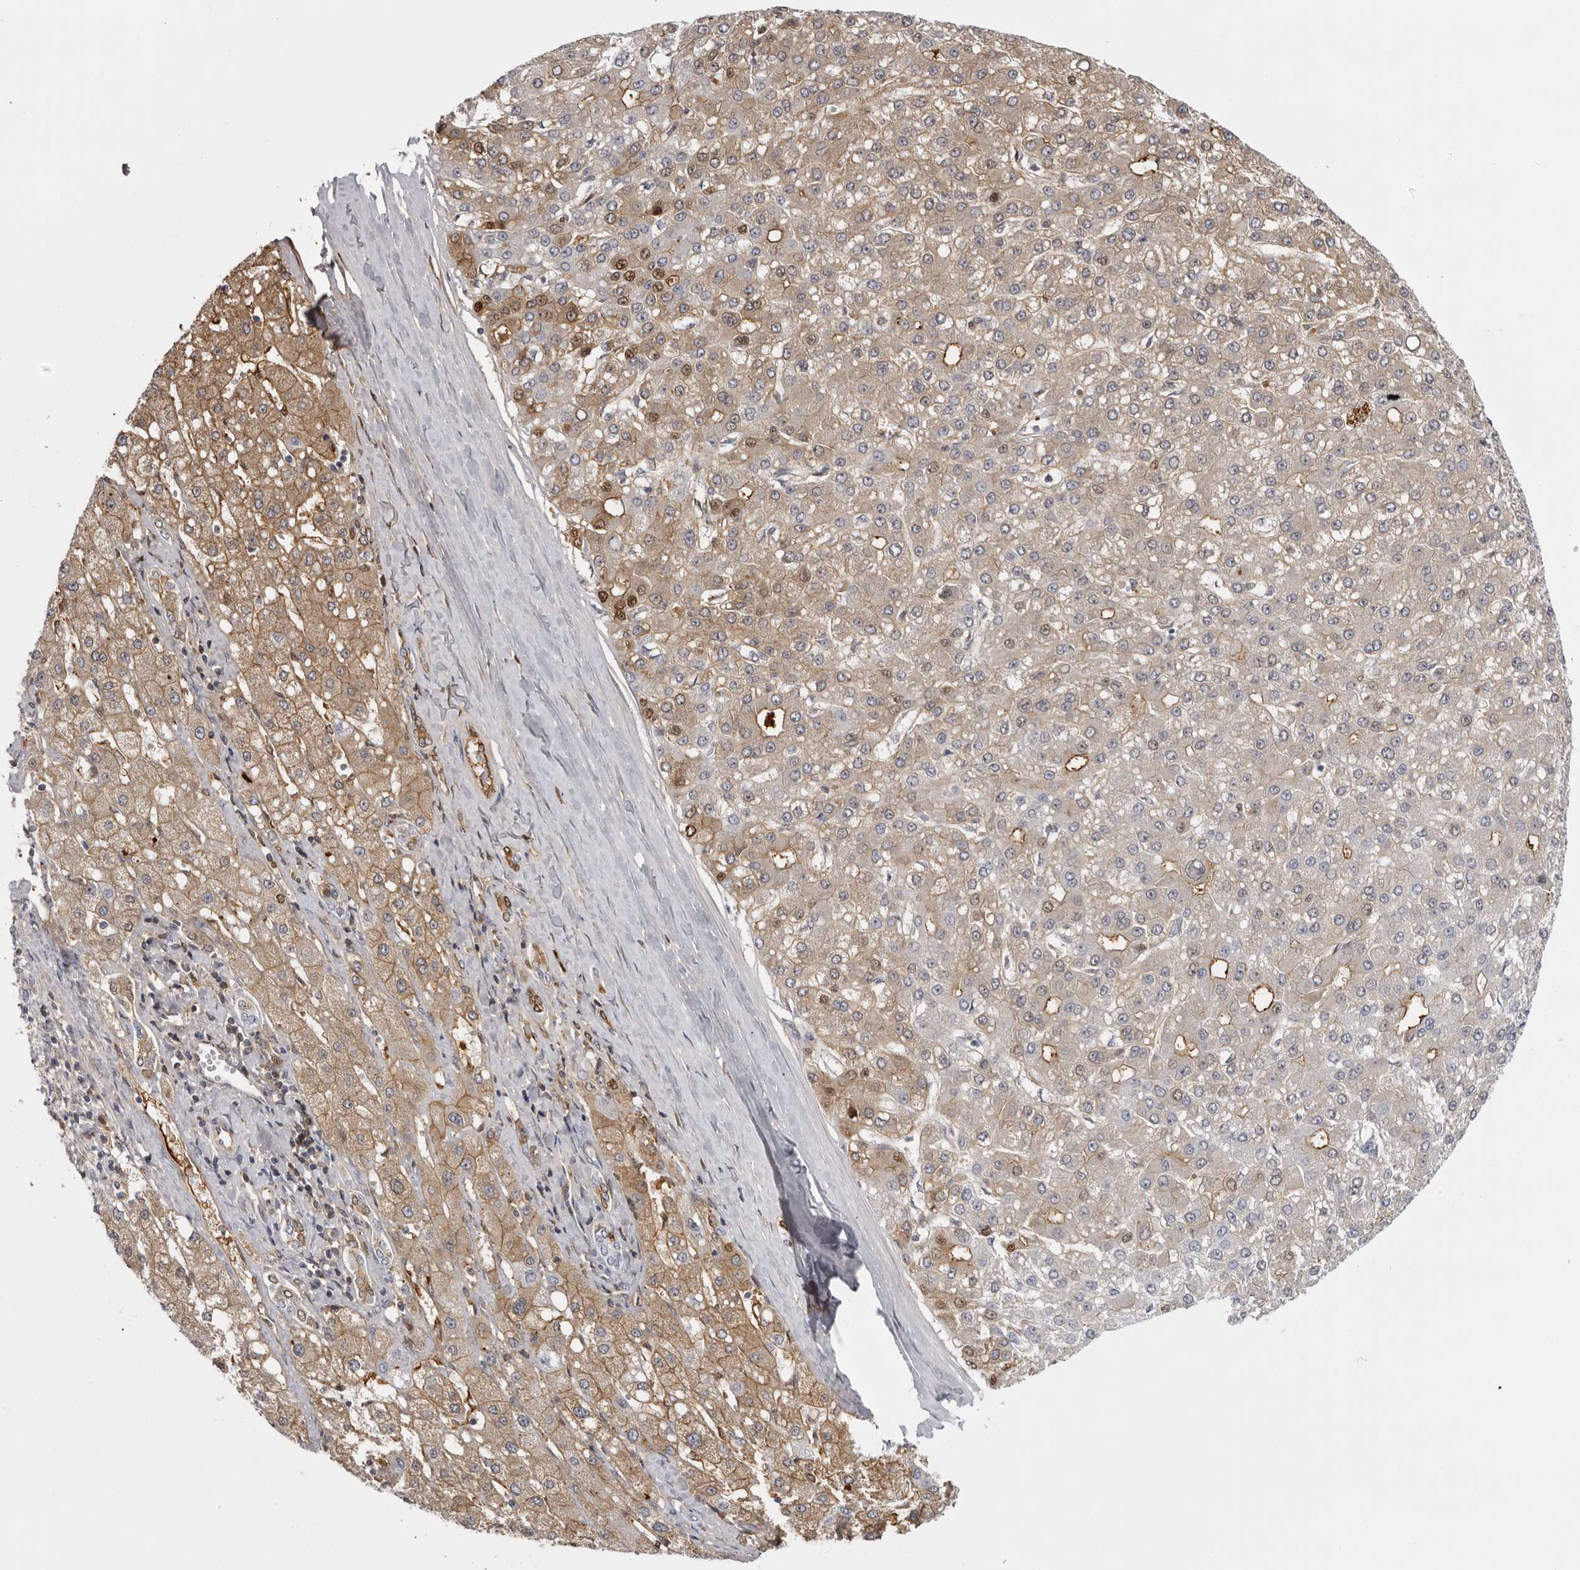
{"staining": {"intensity": "moderate", "quantity": "<25%", "location": "cytoplasmic/membranous,nuclear"}, "tissue": "liver cancer", "cell_type": "Tumor cells", "image_type": "cancer", "snomed": [{"axis": "morphology", "description": "Carcinoma, Hepatocellular, NOS"}, {"axis": "topography", "description": "Liver"}], "caption": "Immunohistochemical staining of human hepatocellular carcinoma (liver) reveals low levels of moderate cytoplasmic/membranous and nuclear staining in approximately <25% of tumor cells.", "gene": "PLEKHF2", "patient": {"sex": "male", "age": 67}}